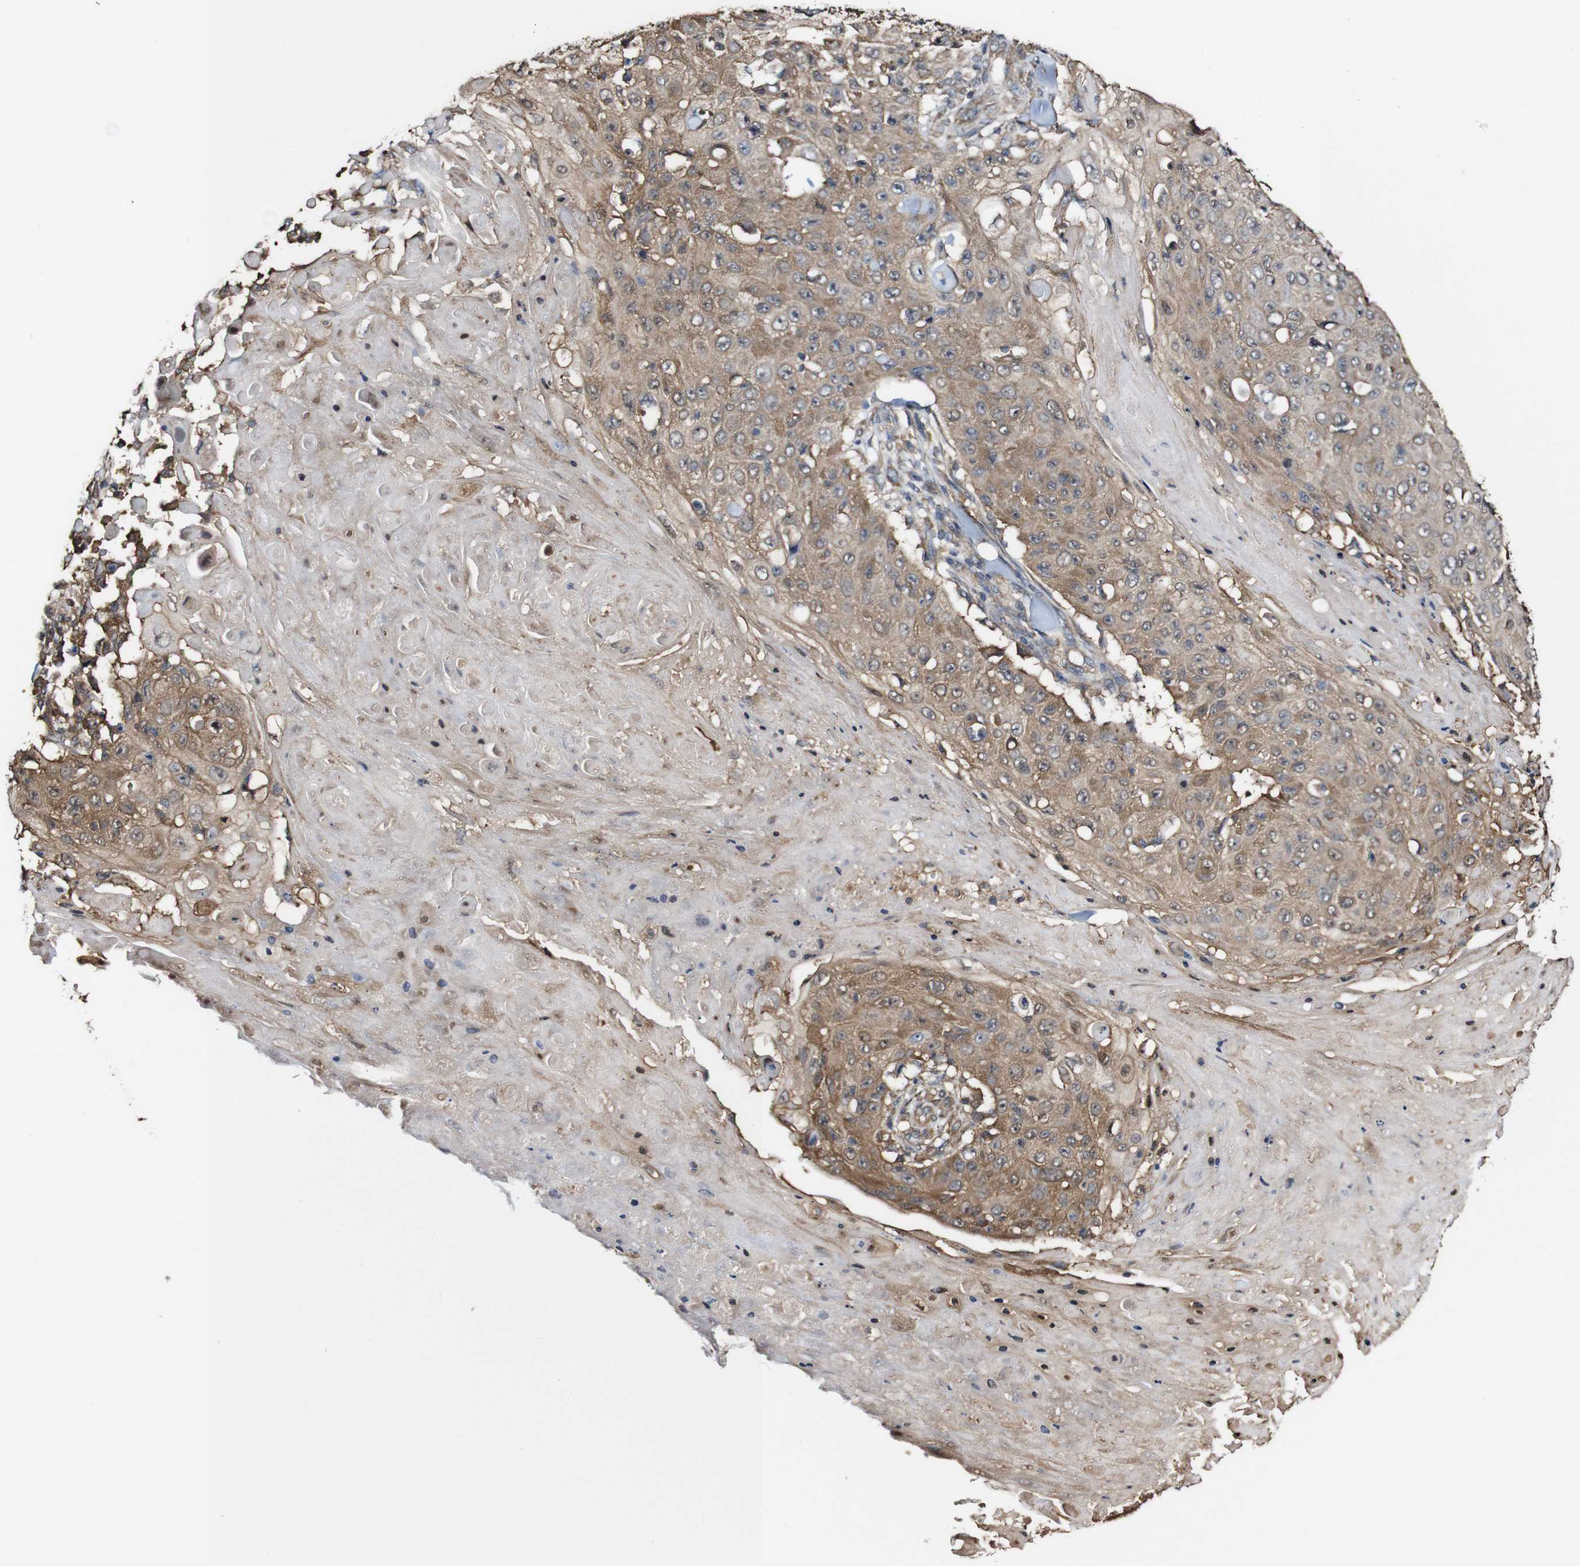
{"staining": {"intensity": "moderate", "quantity": ">75%", "location": "cytoplasmic/membranous"}, "tissue": "skin cancer", "cell_type": "Tumor cells", "image_type": "cancer", "snomed": [{"axis": "morphology", "description": "Squamous cell carcinoma, NOS"}, {"axis": "topography", "description": "Skin"}], "caption": "Human squamous cell carcinoma (skin) stained for a protein (brown) exhibits moderate cytoplasmic/membranous positive expression in approximately >75% of tumor cells.", "gene": "PTPRR", "patient": {"sex": "male", "age": 86}}